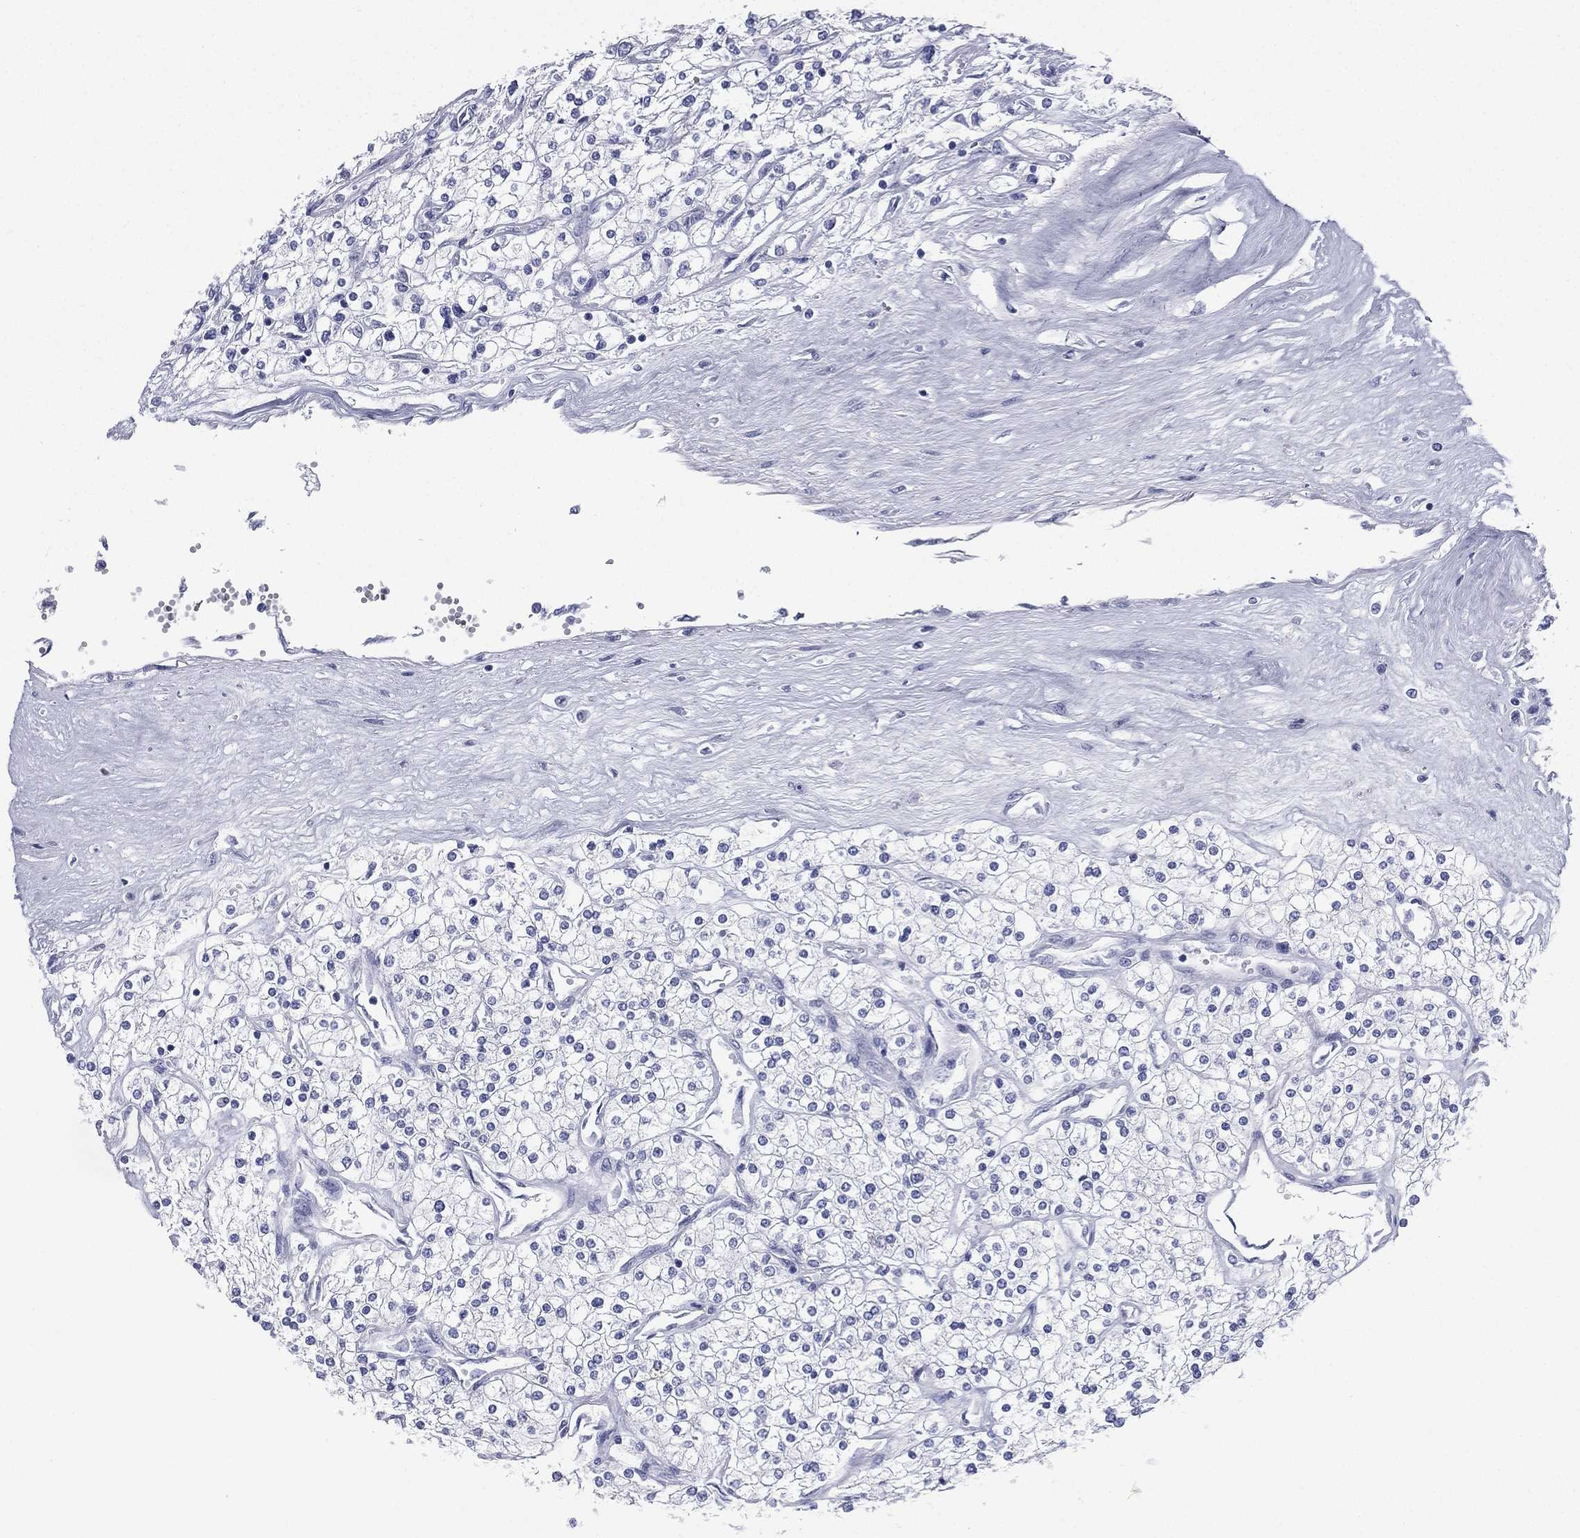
{"staining": {"intensity": "negative", "quantity": "none", "location": "none"}, "tissue": "renal cancer", "cell_type": "Tumor cells", "image_type": "cancer", "snomed": [{"axis": "morphology", "description": "Adenocarcinoma, NOS"}, {"axis": "topography", "description": "Kidney"}], "caption": "A histopathology image of human adenocarcinoma (renal) is negative for staining in tumor cells. (Stains: DAB IHC with hematoxylin counter stain, Microscopy: brightfield microscopy at high magnification).", "gene": "FCER2", "patient": {"sex": "male", "age": 80}}